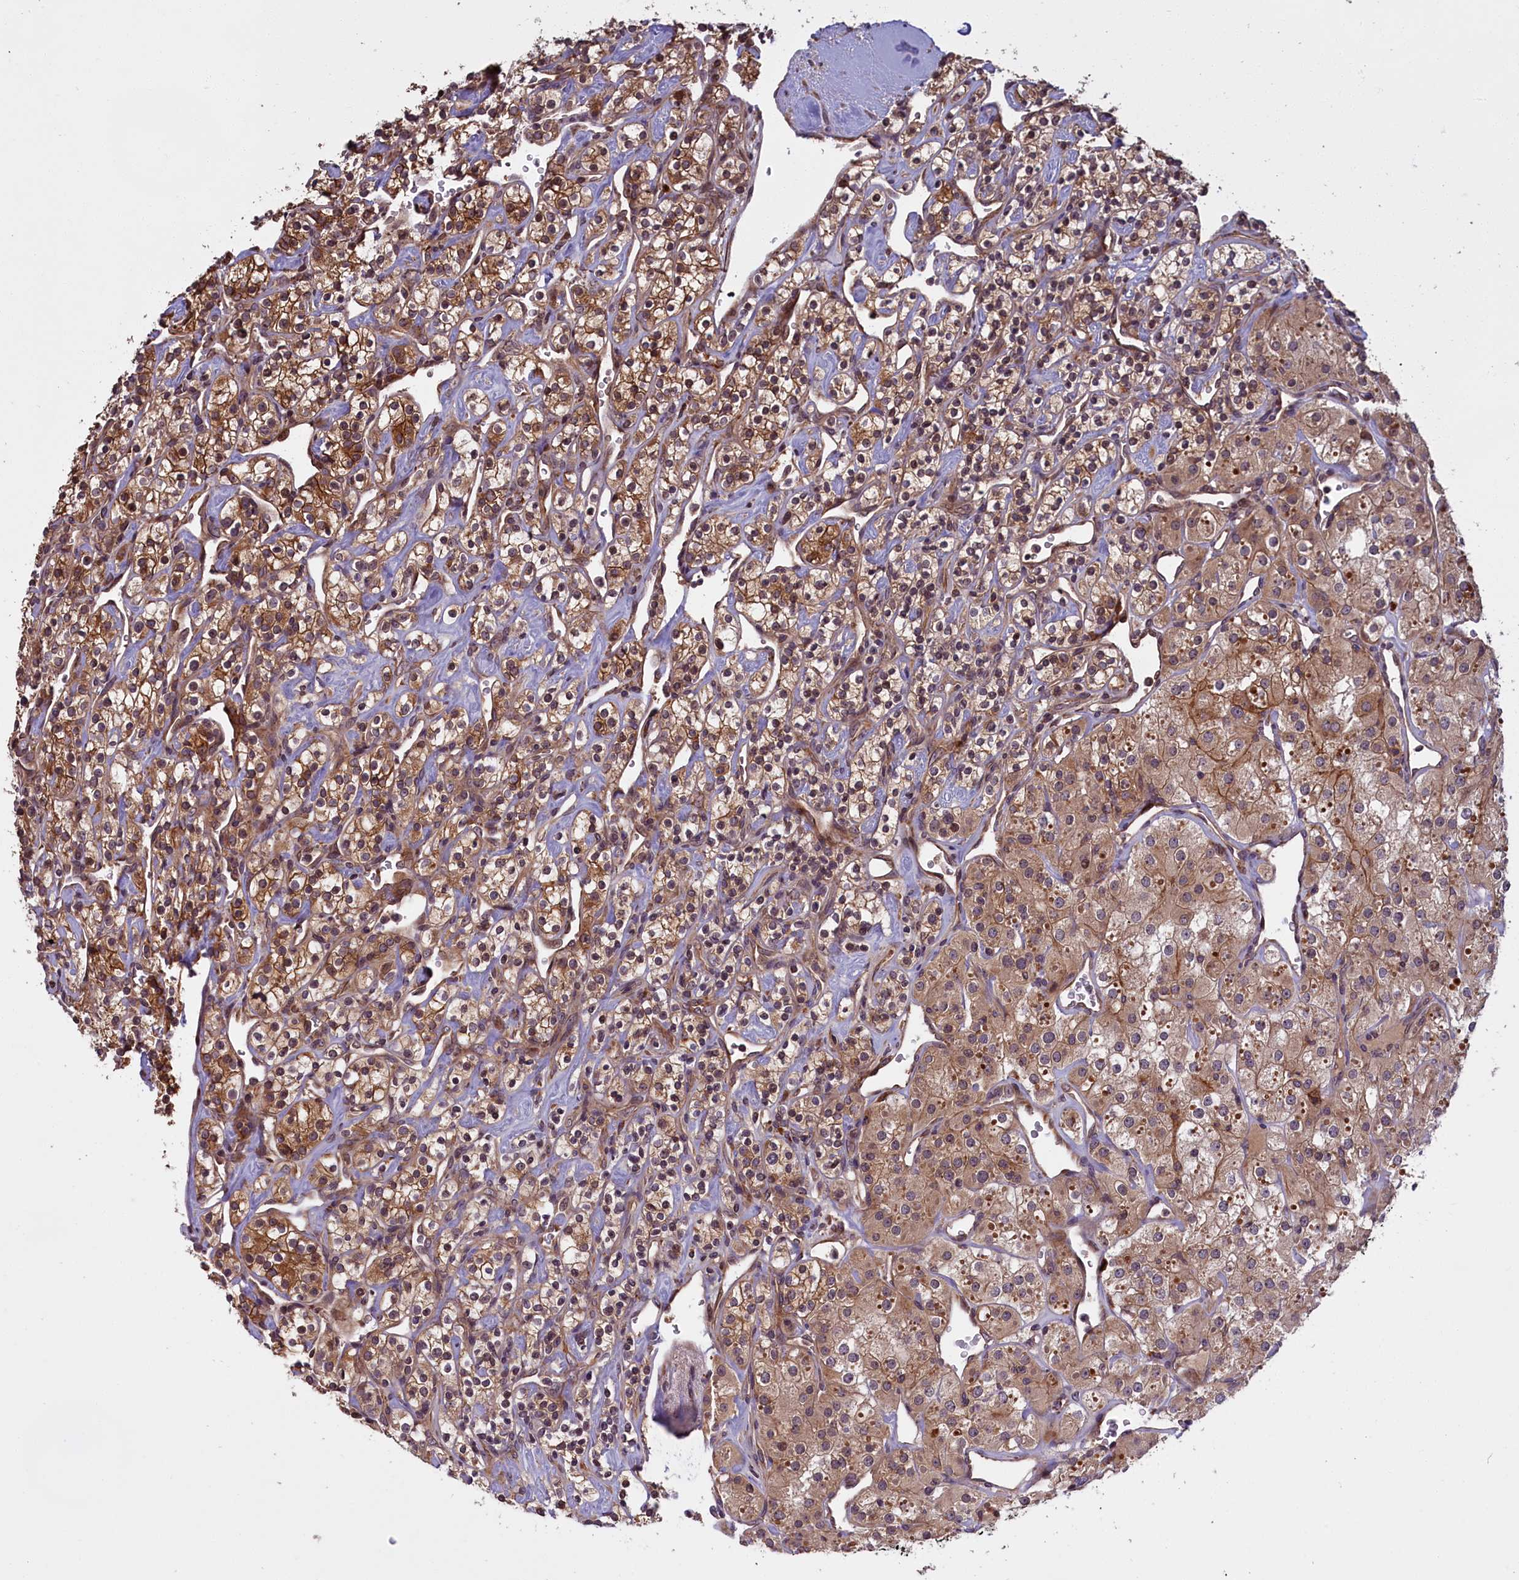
{"staining": {"intensity": "moderate", "quantity": ">75%", "location": "cytoplasmic/membranous"}, "tissue": "renal cancer", "cell_type": "Tumor cells", "image_type": "cancer", "snomed": [{"axis": "morphology", "description": "Adenocarcinoma, NOS"}, {"axis": "topography", "description": "Kidney"}], "caption": "This histopathology image exhibits adenocarcinoma (renal) stained with immunohistochemistry to label a protein in brown. The cytoplasmic/membranous of tumor cells show moderate positivity for the protein. Nuclei are counter-stained blue.", "gene": "DENND1B", "patient": {"sex": "male", "age": 77}}